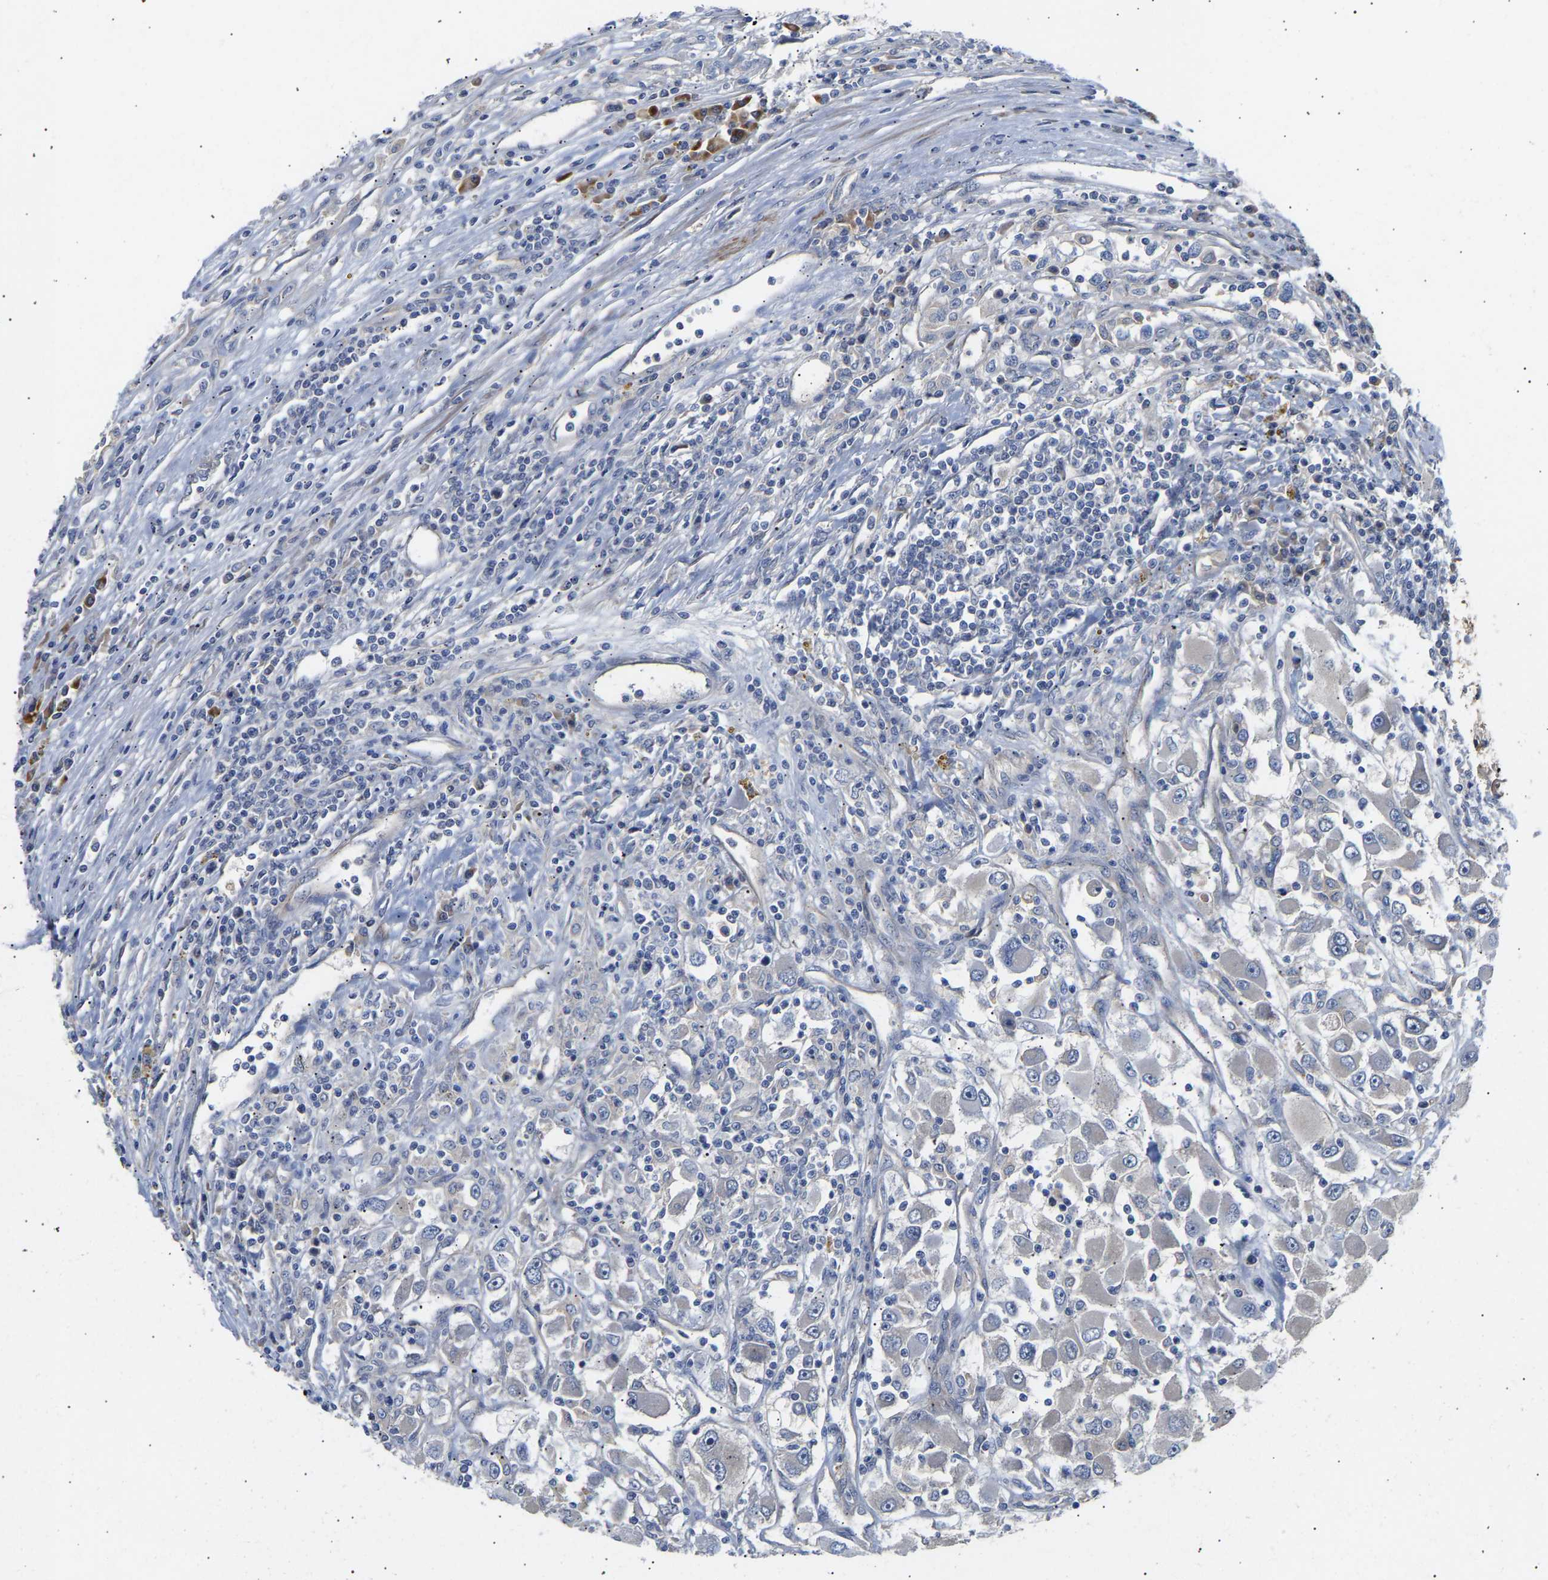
{"staining": {"intensity": "negative", "quantity": "none", "location": "none"}, "tissue": "renal cancer", "cell_type": "Tumor cells", "image_type": "cancer", "snomed": [{"axis": "morphology", "description": "Adenocarcinoma, NOS"}, {"axis": "topography", "description": "Kidney"}], "caption": "DAB (3,3'-diaminobenzidine) immunohistochemical staining of renal cancer (adenocarcinoma) displays no significant staining in tumor cells.", "gene": "KASH5", "patient": {"sex": "female", "age": 52}}